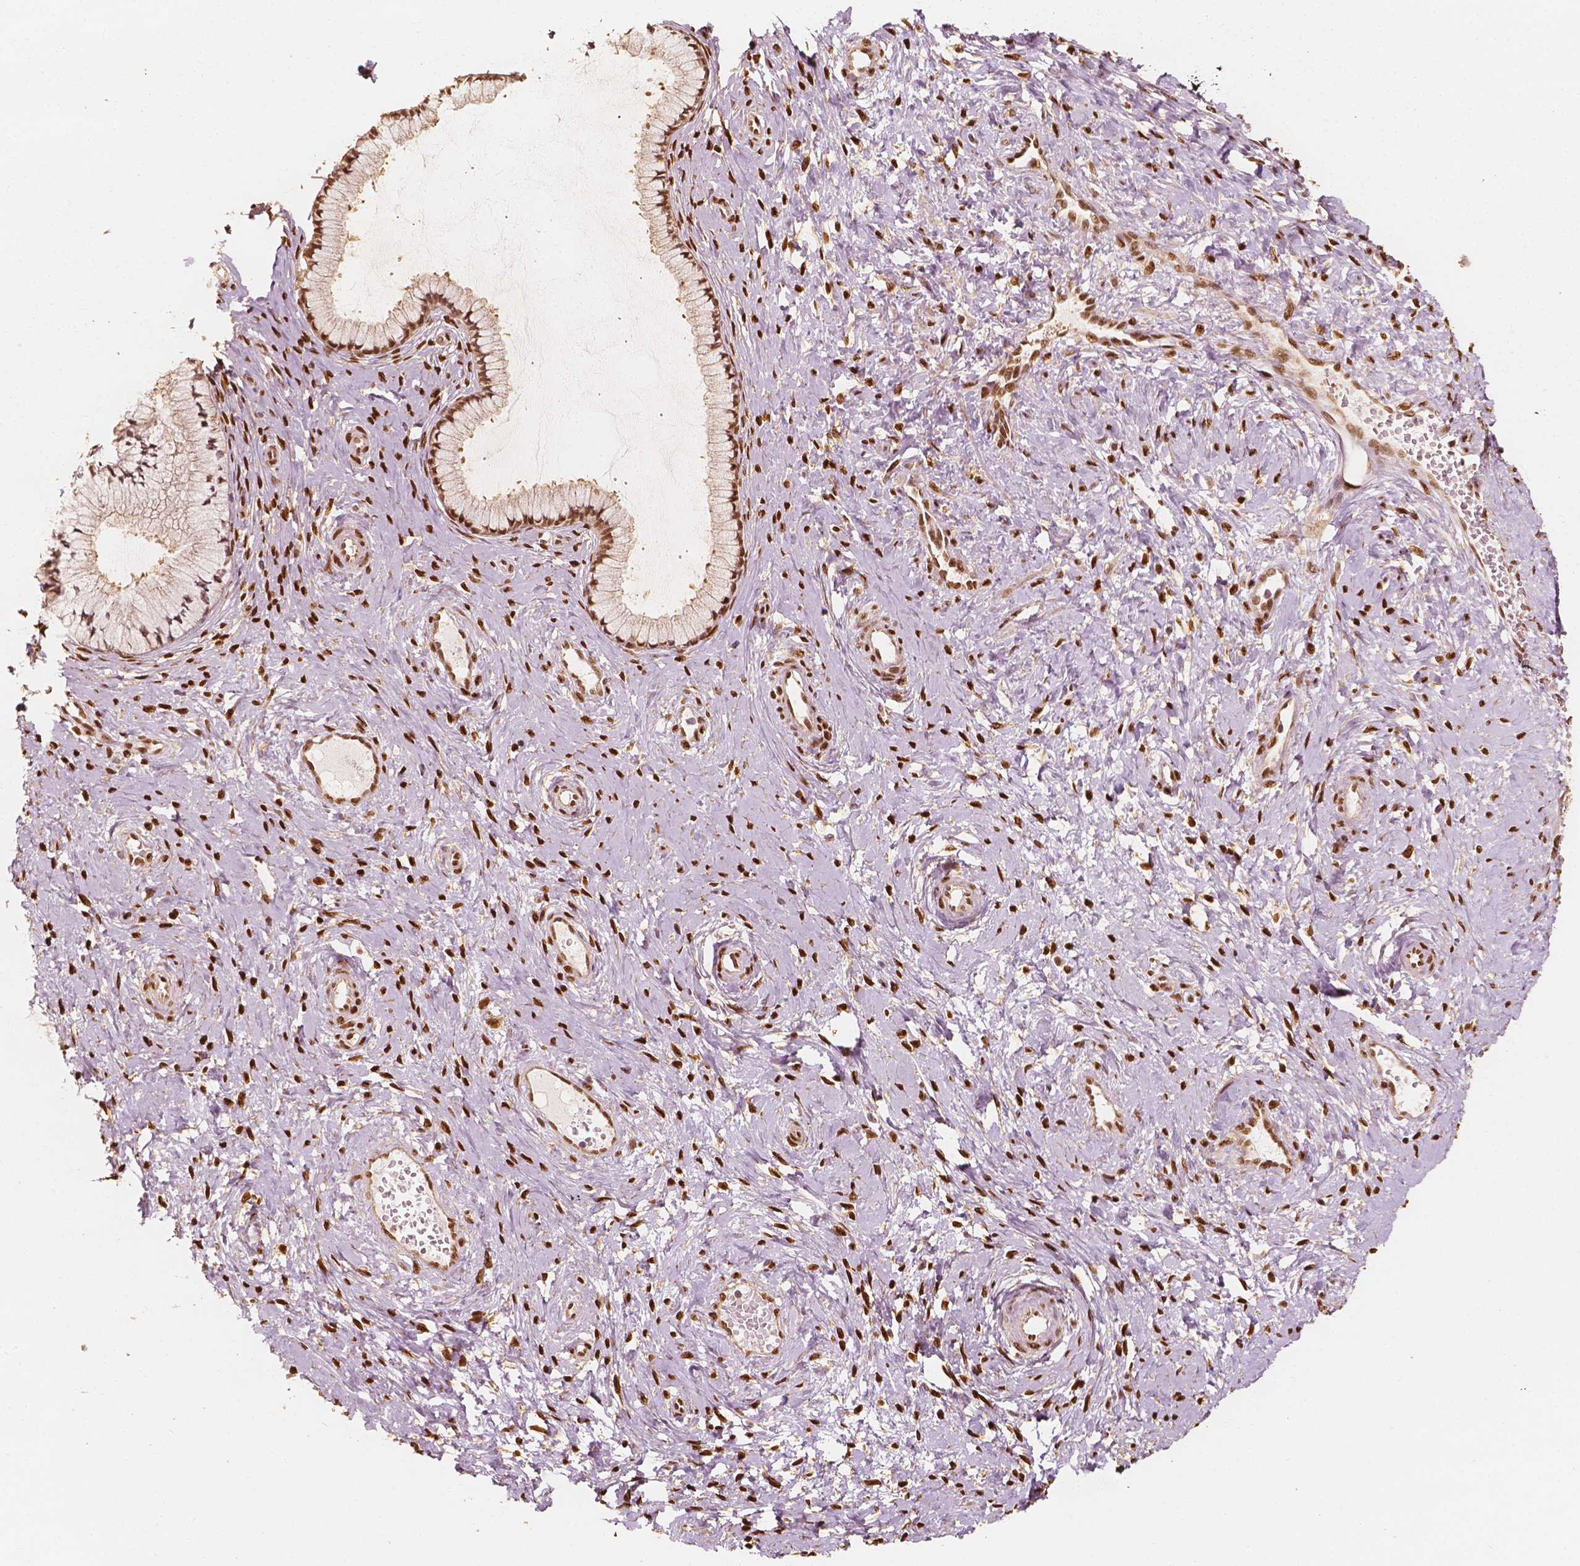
{"staining": {"intensity": "moderate", "quantity": ">75%", "location": "nuclear"}, "tissue": "cervix", "cell_type": "Glandular cells", "image_type": "normal", "snomed": [{"axis": "morphology", "description": "Normal tissue, NOS"}, {"axis": "topography", "description": "Cervix"}], "caption": "Immunohistochemical staining of normal cervix reveals moderate nuclear protein expression in approximately >75% of glandular cells.", "gene": "TBC1D17", "patient": {"sex": "female", "age": 37}}